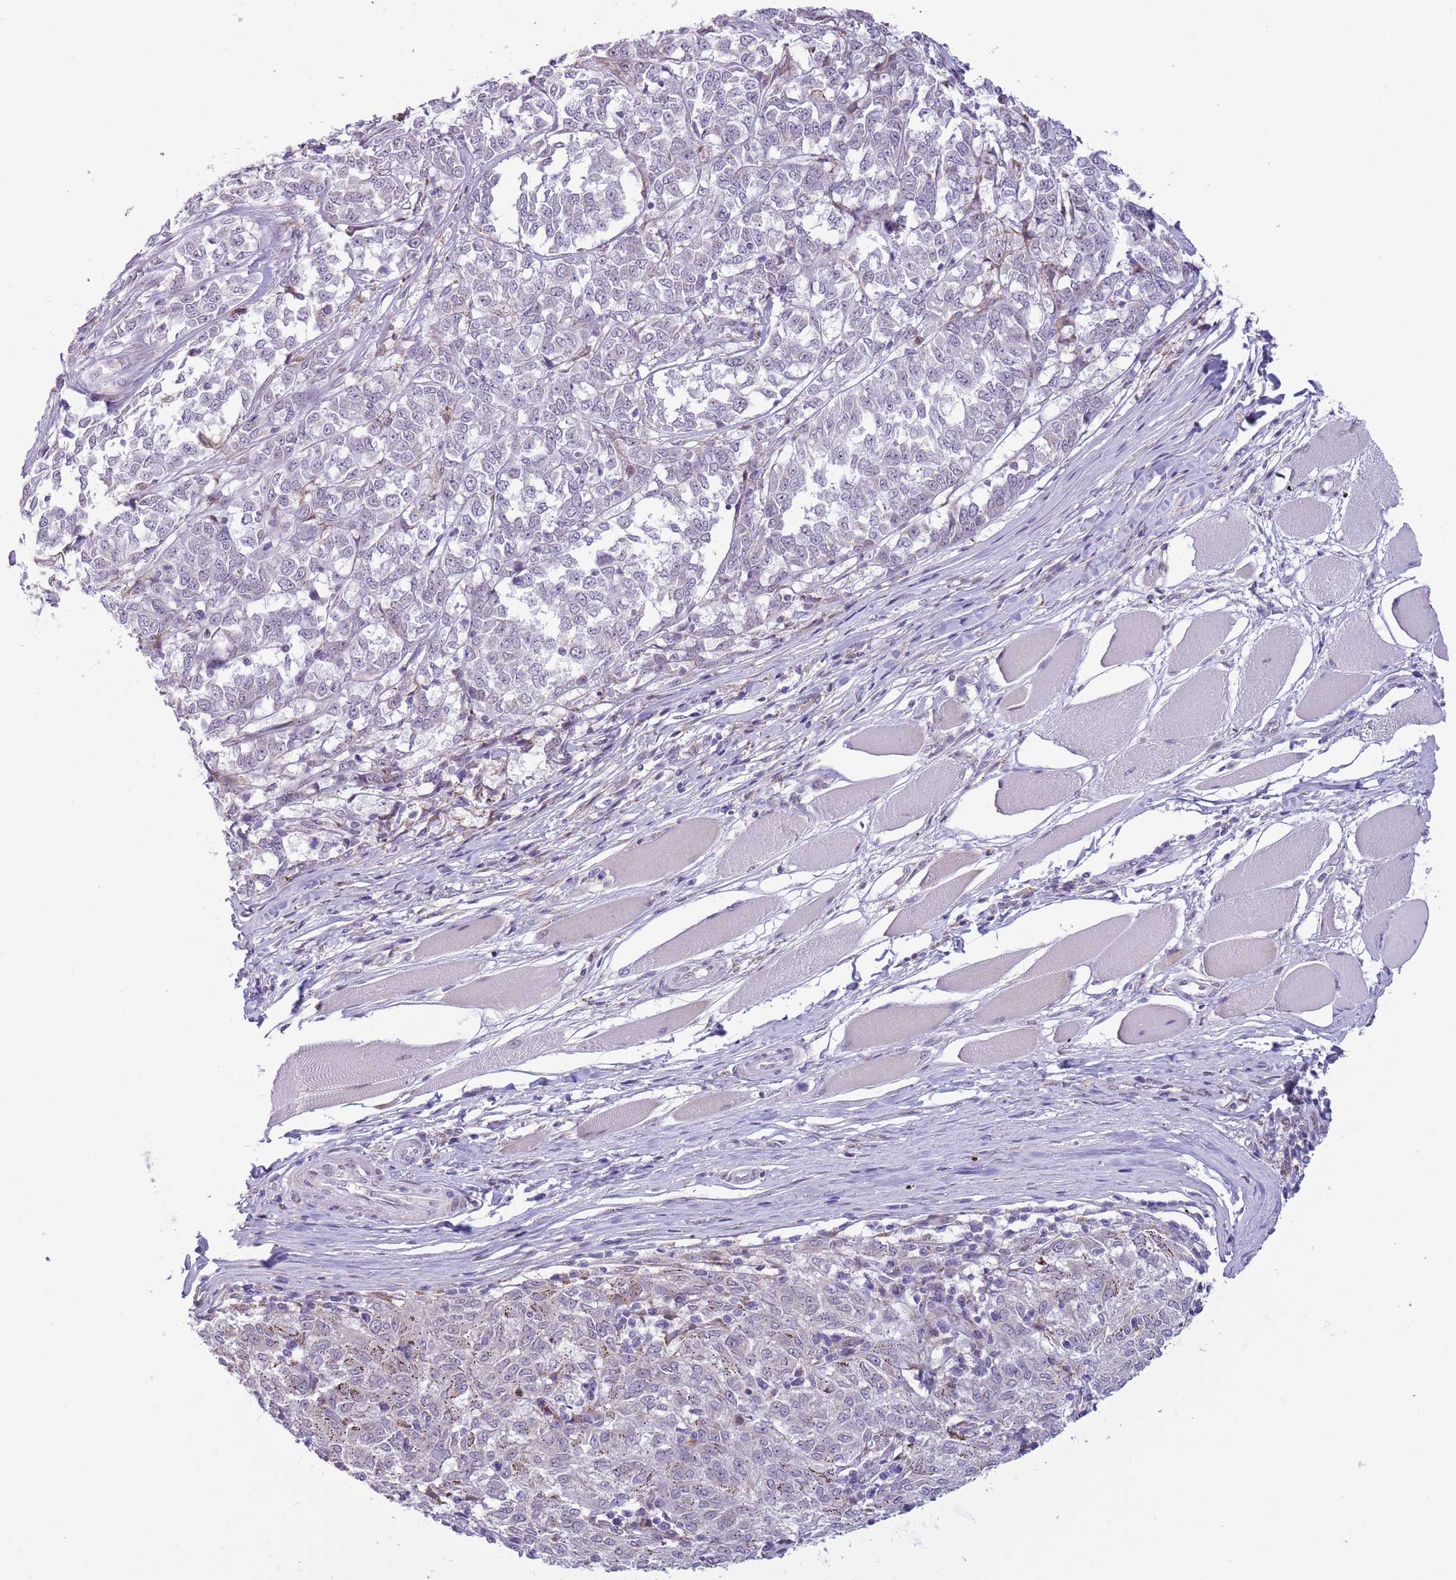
{"staining": {"intensity": "negative", "quantity": "none", "location": "none"}, "tissue": "melanoma", "cell_type": "Tumor cells", "image_type": "cancer", "snomed": [{"axis": "morphology", "description": "Malignant melanoma, NOS"}, {"axis": "topography", "description": "Skin"}], "caption": "This is an immunohistochemistry (IHC) image of human melanoma. There is no staining in tumor cells.", "gene": "ZNF576", "patient": {"sex": "female", "age": 72}}